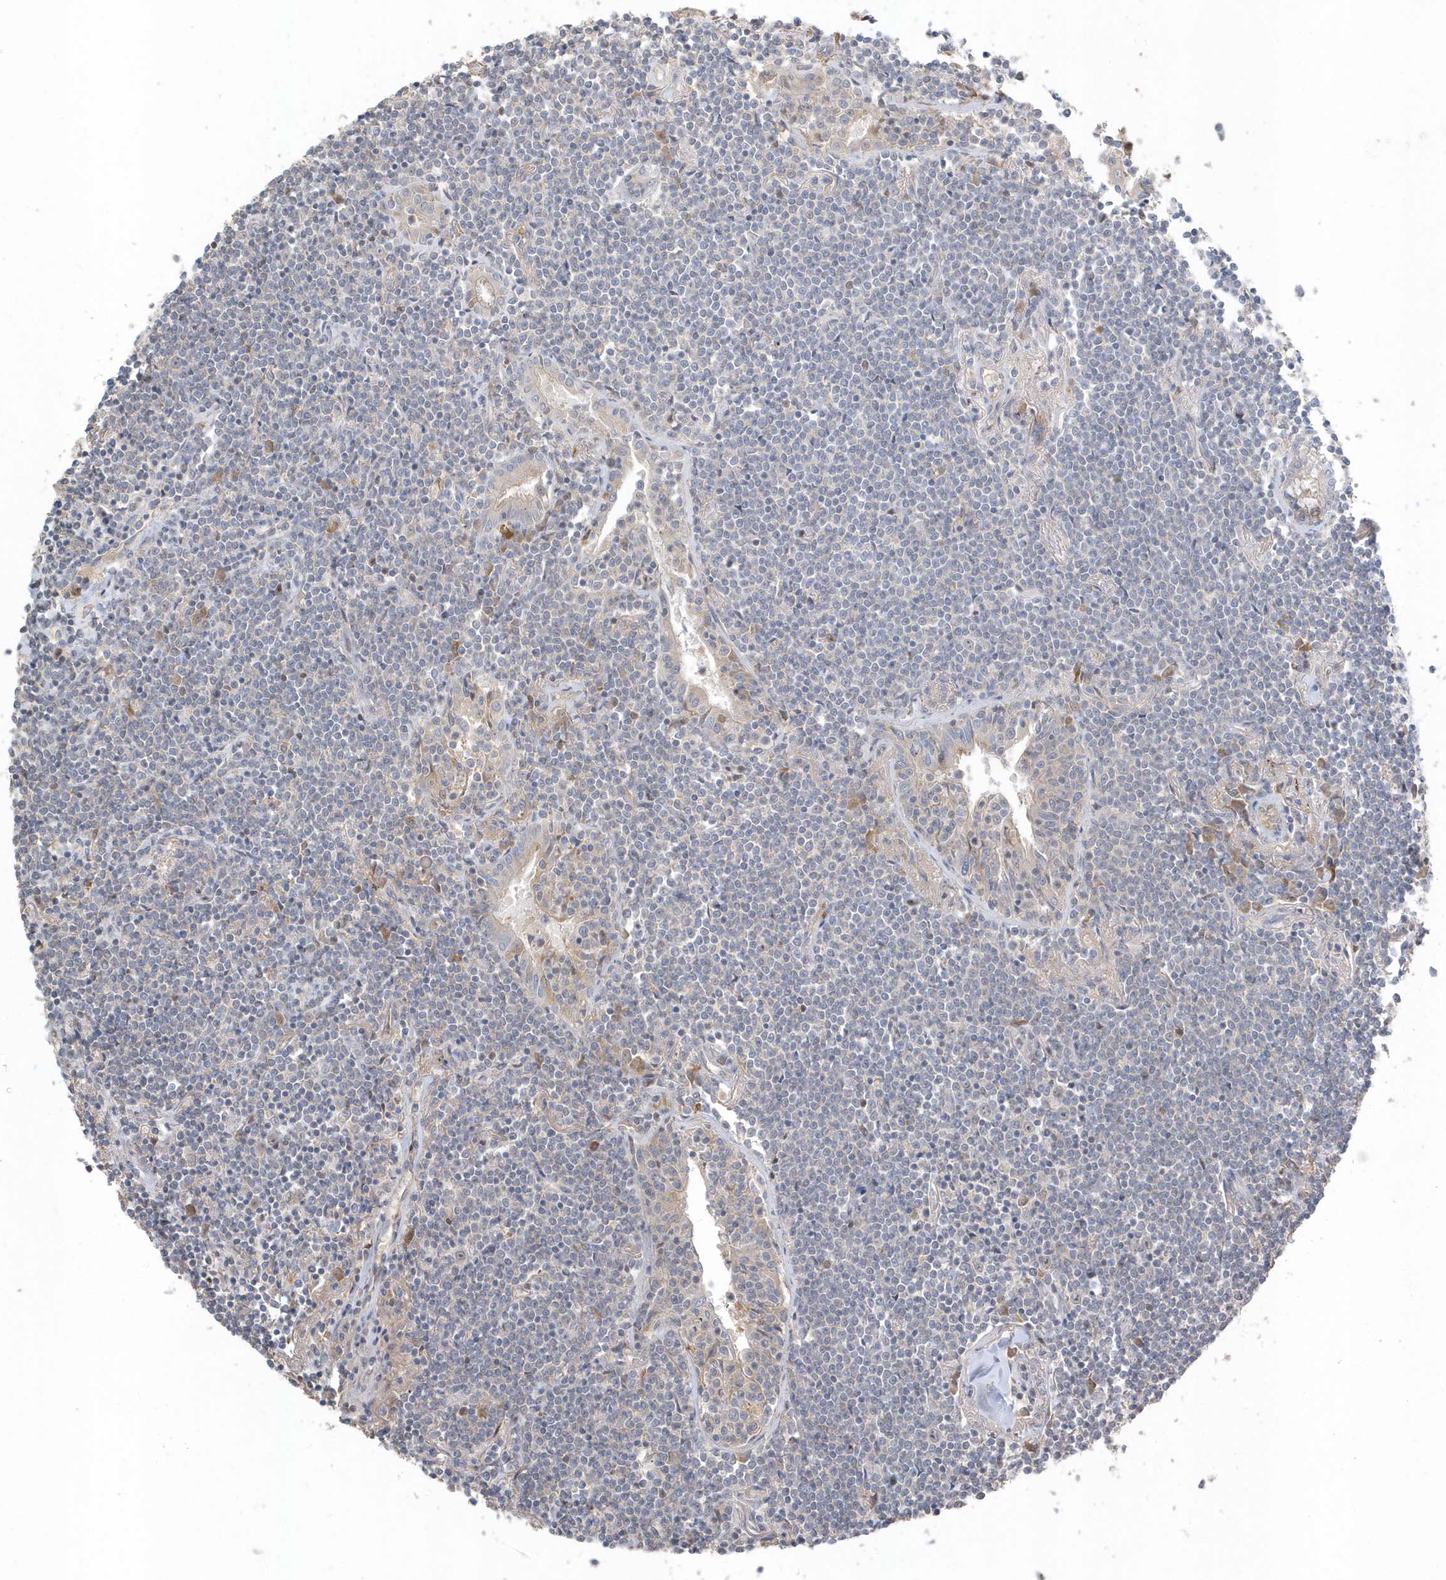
{"staining": {"intensity": "negative", "quantity": "none", "location": "none"}, "tissue": "lymphoma", "cell_type": "Tumor cells", "image_type": "cancer", "snomed": [{"axis": "morphology", "description": "Malignant lymphoma, non-Hodgkin's type, Low grade"}, {"axis": "topography", "description": "Lung"}], "caption": "Tumor cells are negative for brown protein staining in low-grade malignant lymphoma, non-Hodgkin's type.", "gene": "USP53", "patient": {"sex": "female", "age": 71}}